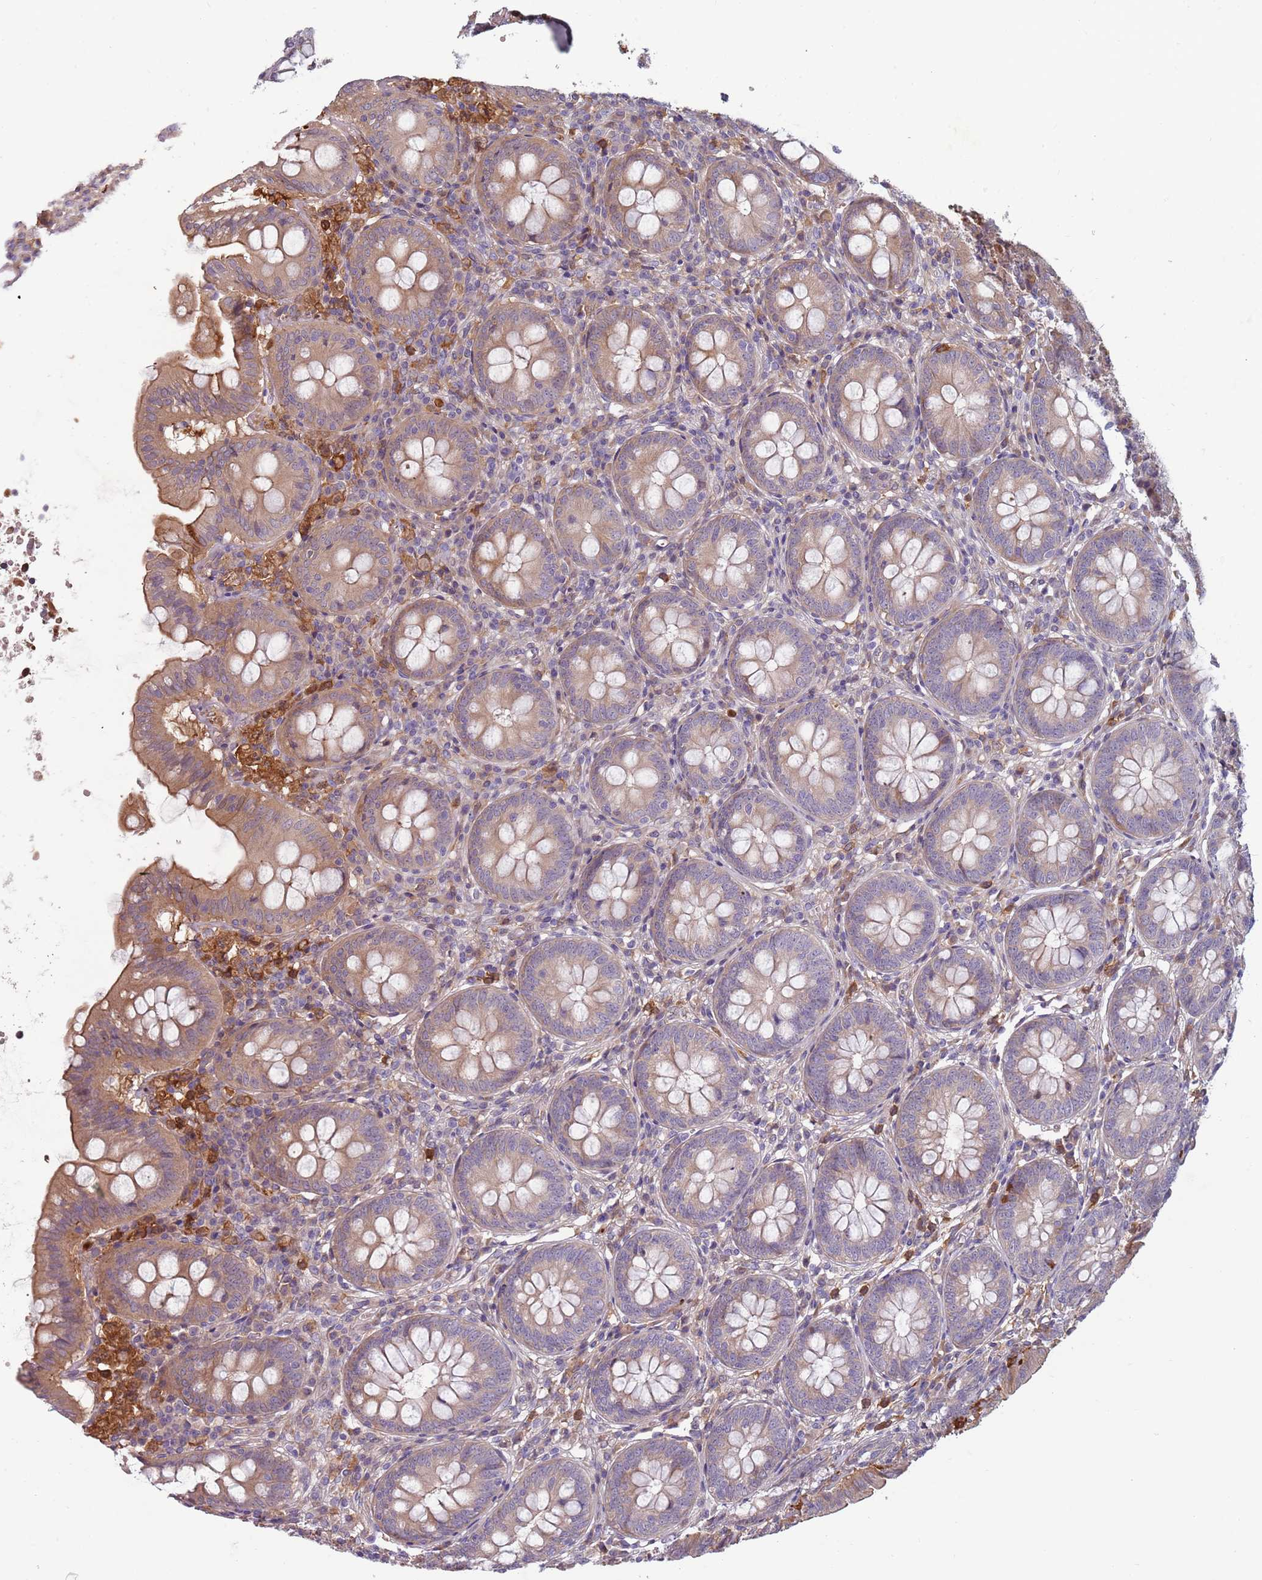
{"staining": {"intensity": "moderate", "quantity": "<25%", "location": "cytoplasmic/membranous"}, "tissue": "appendix", "cell_type": "Glandular cells", "image_type": "normal", "snomed": [{"axis": "morphology", "description": "Normal tissue, NOS"}, {"axis": "topography", "description": "Appendix"}], "caption": "Immunohistochemical staining of benign human appendix demonstrates moderate cytoplasmic/membranous protein expression in about <25% of glandular cells.", "gene": "NADK", "patient": {"sex": "female", "age": 54}}